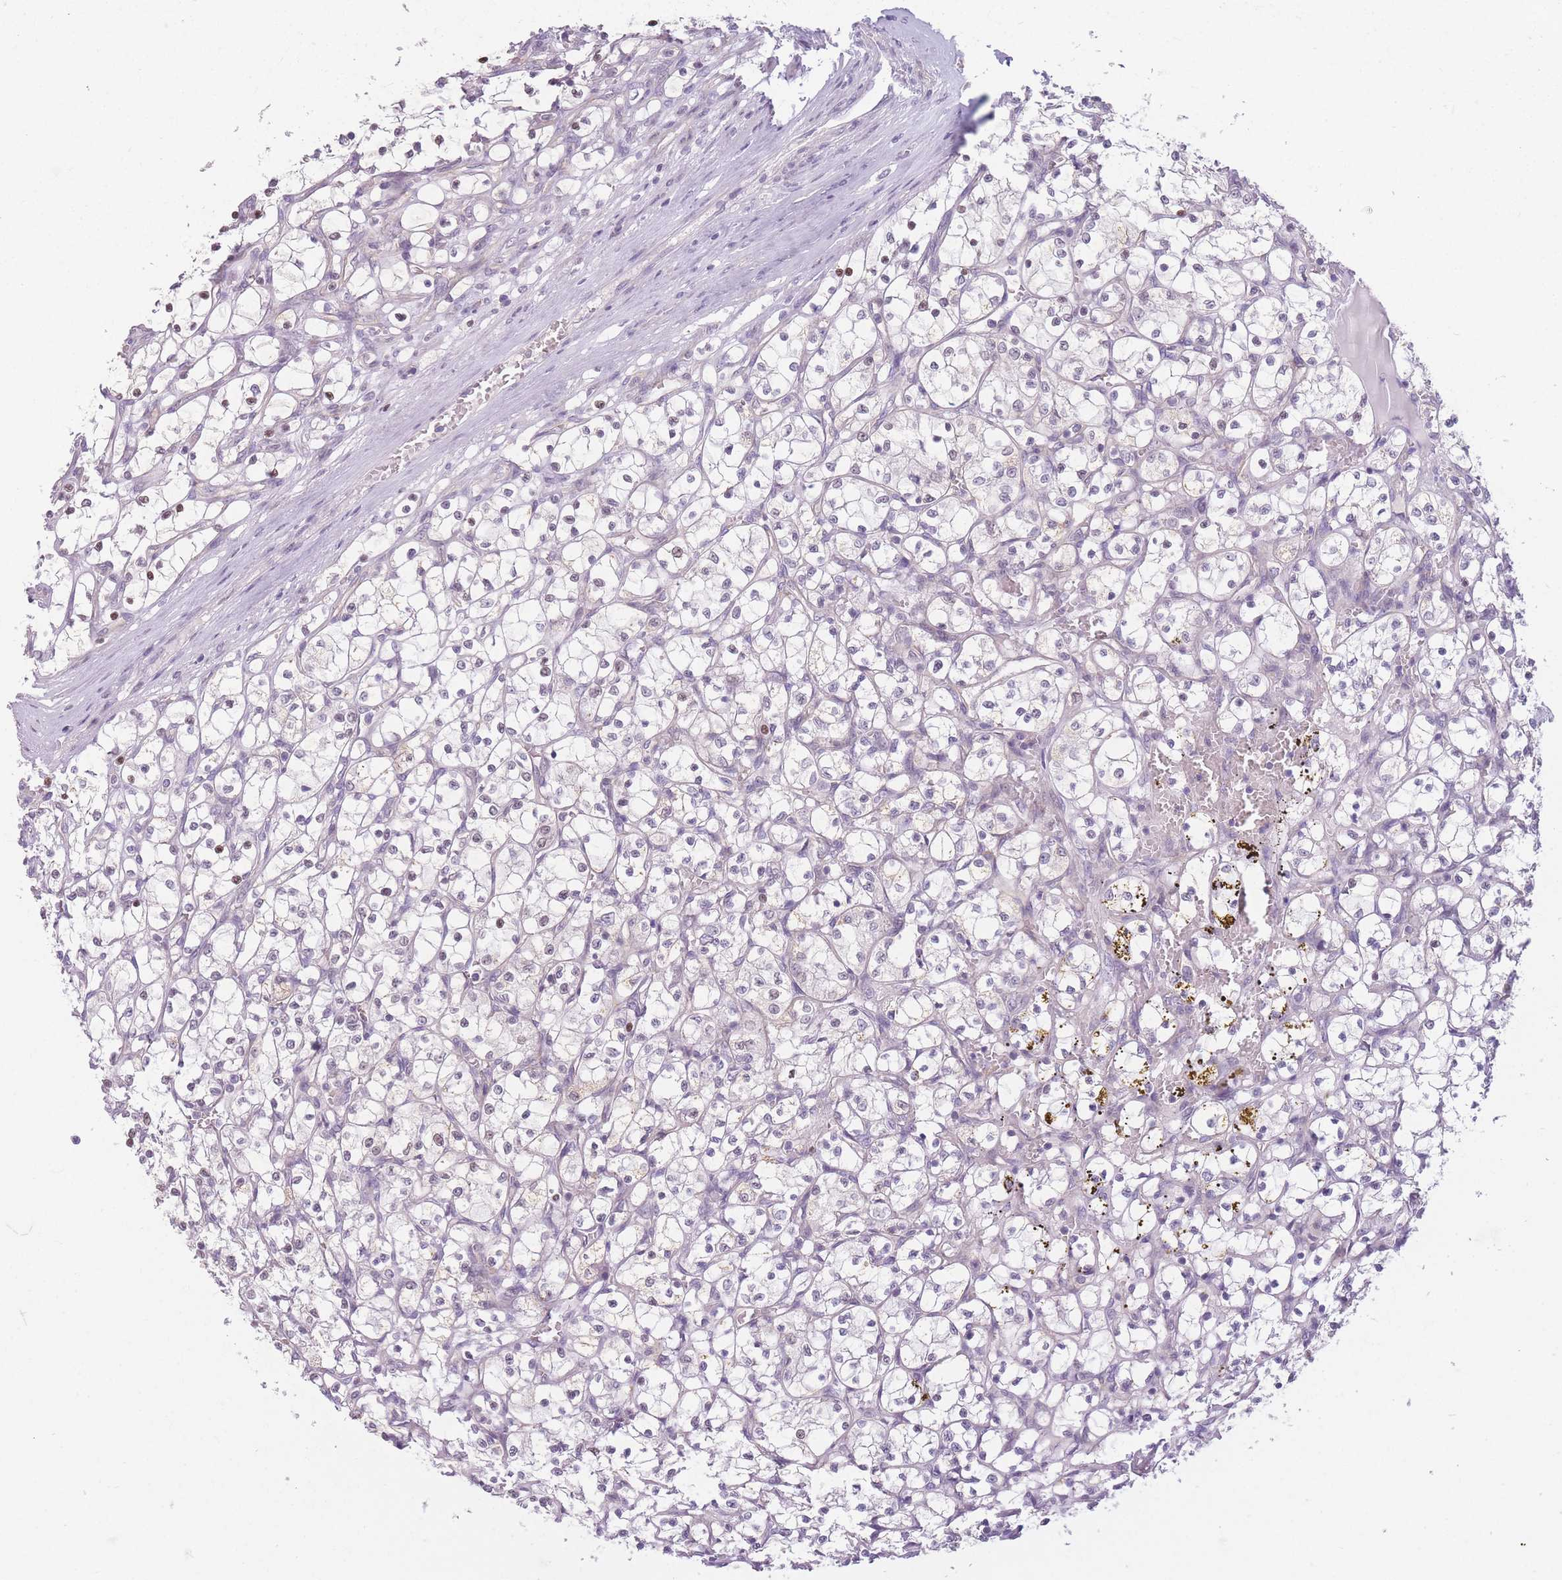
{"staining": {"intensity": "moderate", "quantity": "<25%", "location": "nuclear"}, "tissue": "renal cancer", "cell_type": "Tumor cells", "image_type": "cancer", "snomed": [{"axis": "morphology", "description": "Adenocarcinoma, NOS"}, {"axis": "topography", "description": "Kidney"}], "caption": "Immunohistochemistry of renal adenocarcinoma shows low levels of moderate nuclear staining in about <25% of tumor cells.", "gene": "ZNF439", "patient": {"sex": "female", "age": 69}}